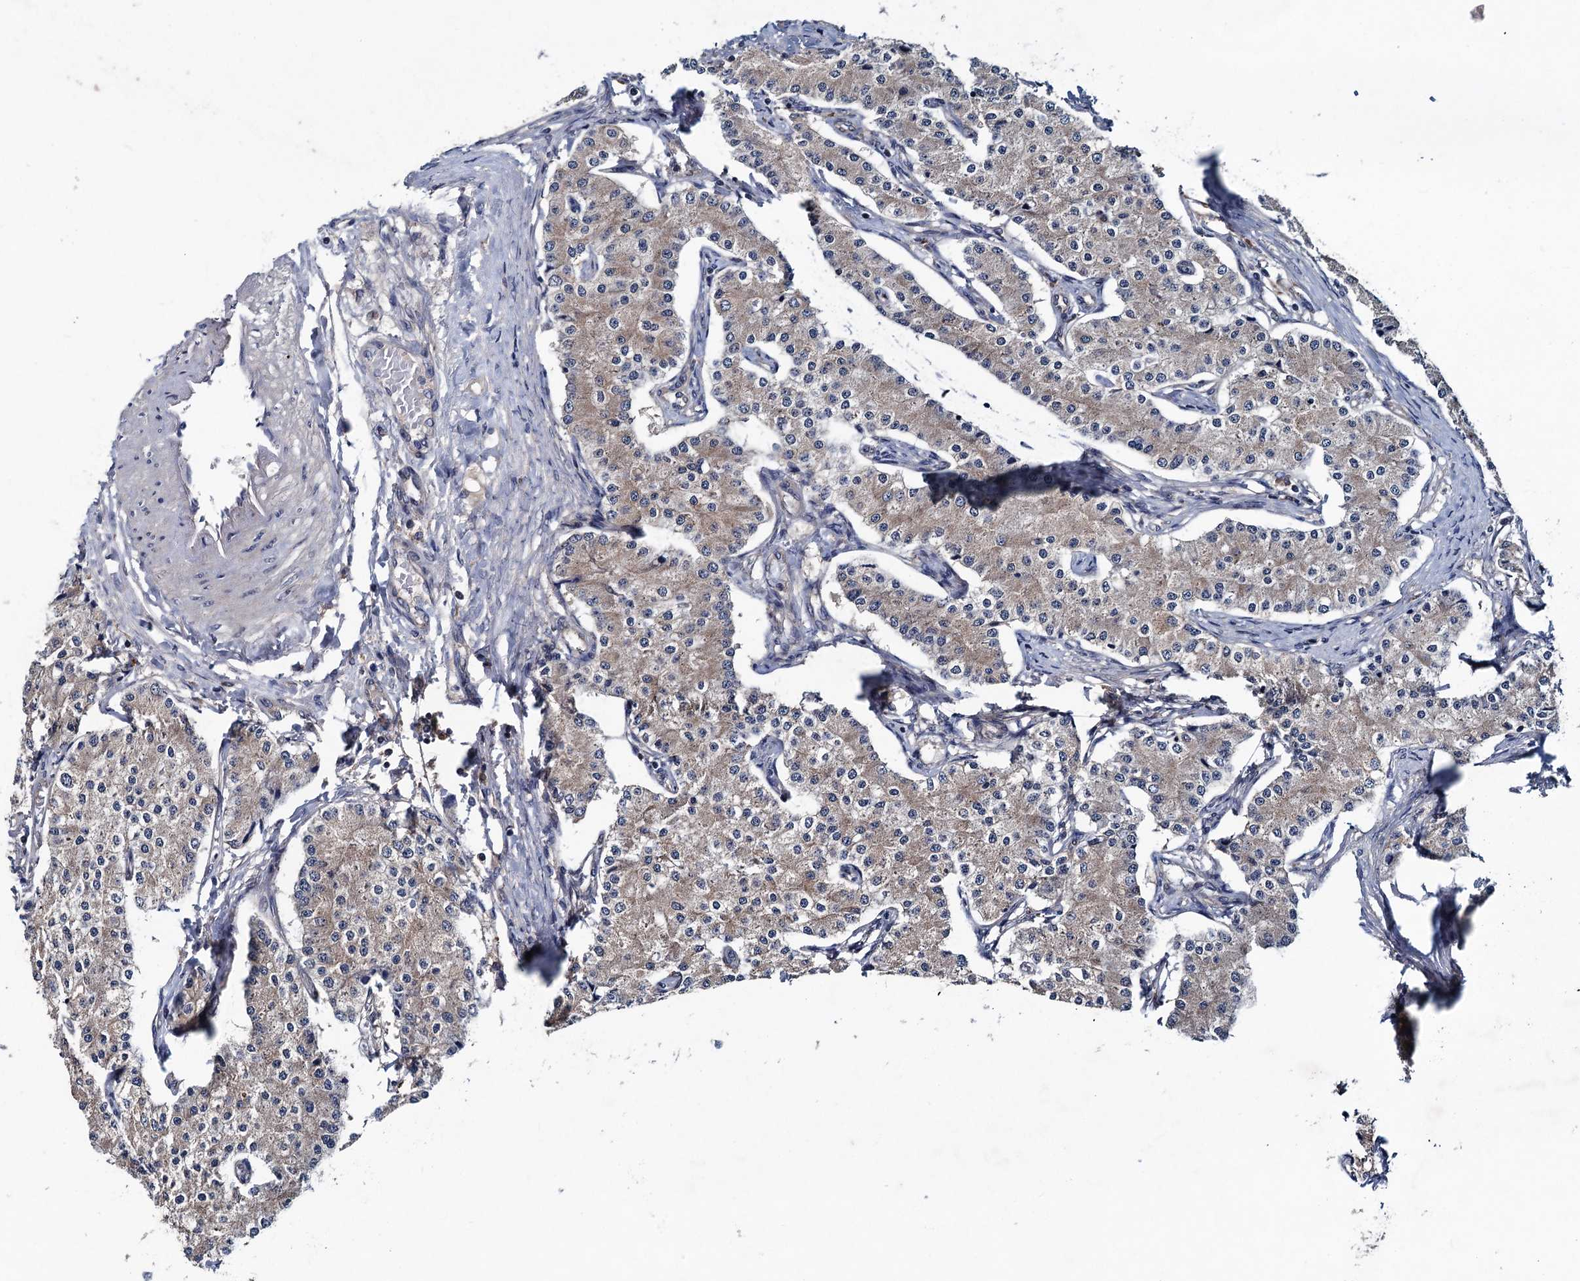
{"staining": {"intensity": "weak", "quantity": ">75%", "location": "cytoplasmic/membranous"}, "tissue": "carcinoid", "cell_type": "Tumor cells", "image_type": "cancer", "snomed": [{"axis": "morphology", "description": "Carcinoid, malignant, NOS"}, {"axis": "topography", "description": "Colon"}], "caption": "Immunohistochemistry (DAB) staining of human malignant carcinoid shows weak cytoplasmic/membranous protein positivity in approximately >75% of tumor cells.", "gene": "BLTP3B", "patient": {"sex": "female", "age": 52}}